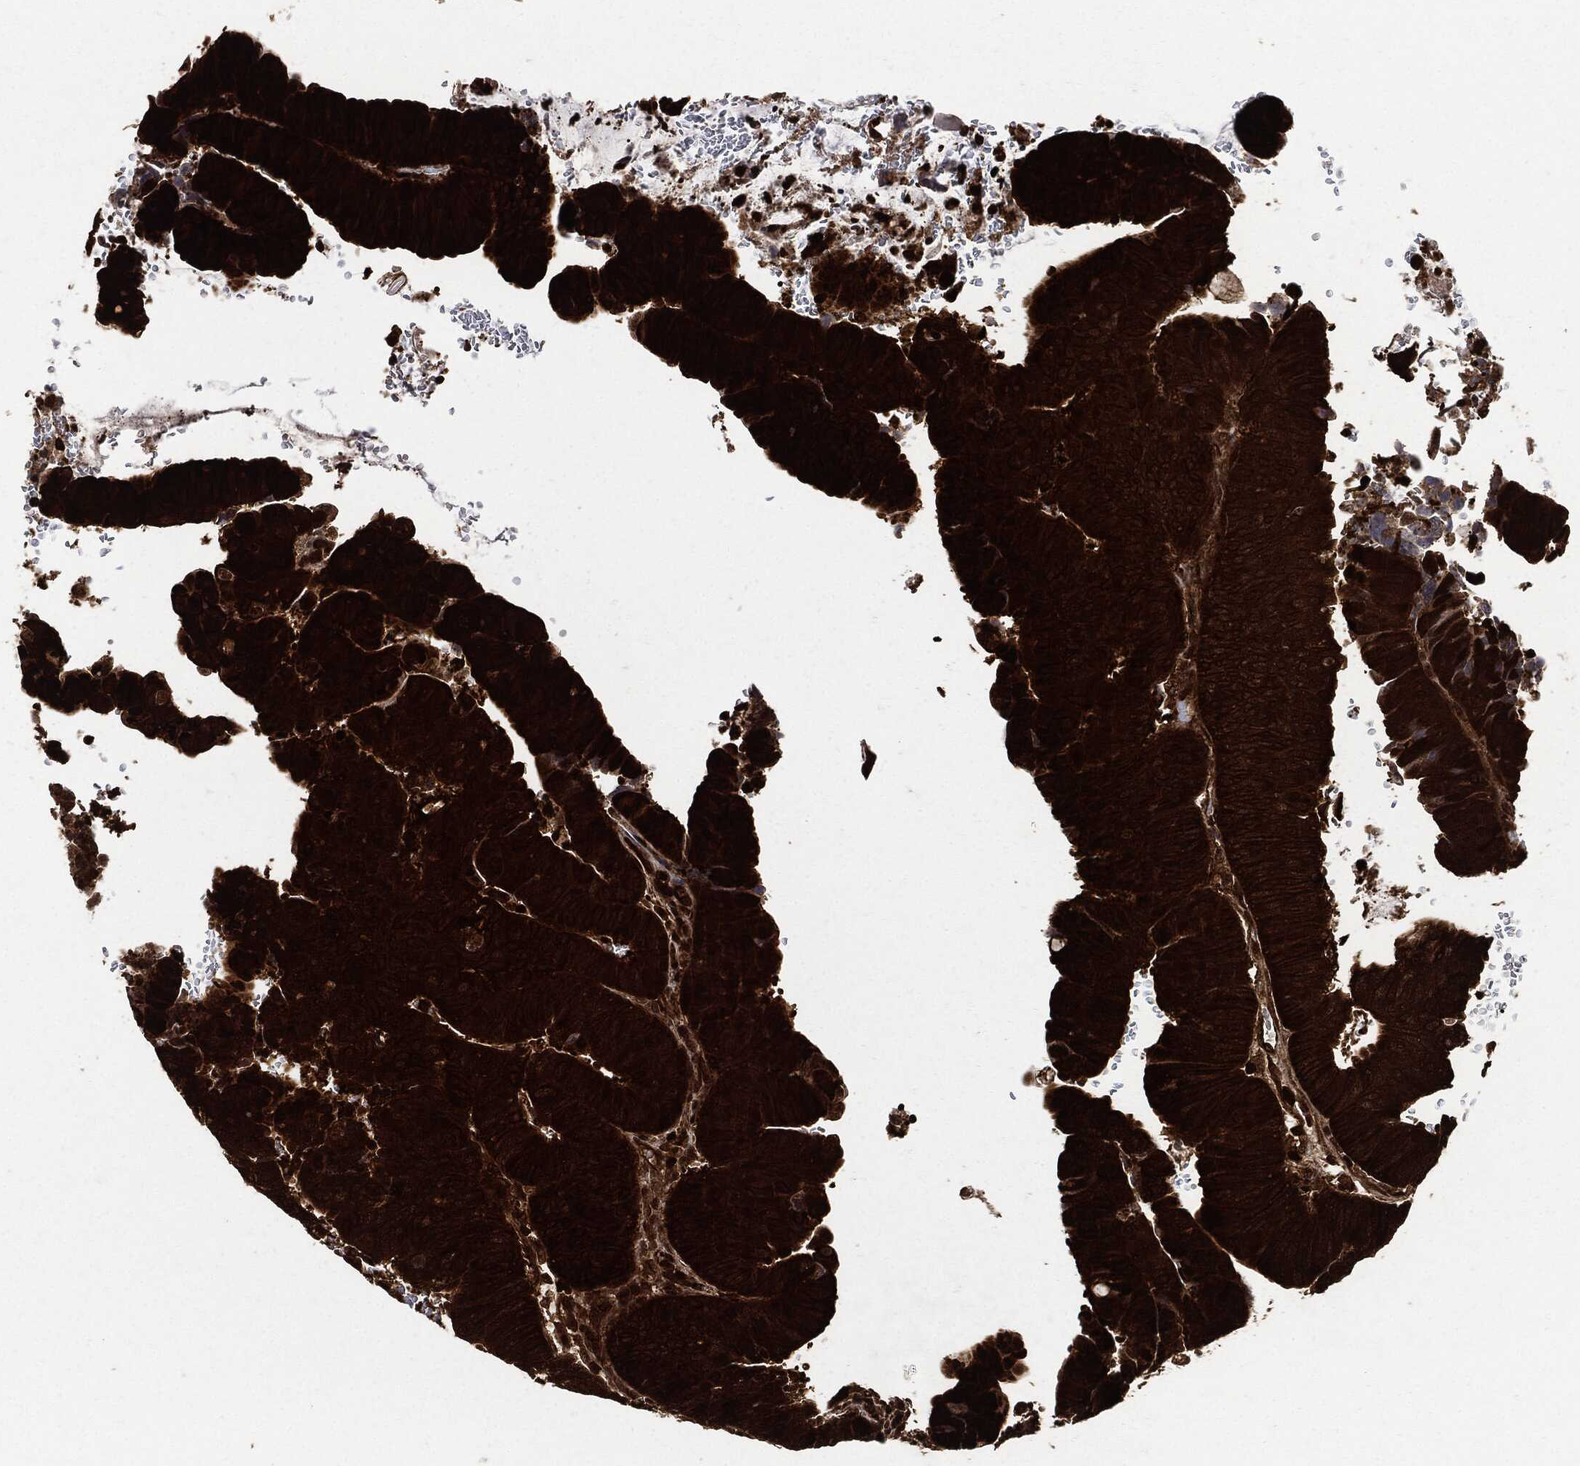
{"staining": {"intensity": "strong", "quantity": ">75%", "location": "cytoplasmic/membranous"}, "tissue": "colorectal cancer", "cell_type": "Tumor cells", "image_type": "cancer", "snomed": [{"axis": "morphology", "description": "Normal tissue, NOS"}, {"axis": "morphology", "description": "Adenocarcinoma, NOS"}, {"axis": "topography", "description": "Rectum"}], "caption": "Approximately >75% of tumor cells in human colorectal cancer (adenocarcinoma) show strong cytoplasmic/membranous protein staining as visualized by brown immunohistochemical staining.", "gene": "YWHAB", "patient": {"sex": "male", "age": 92}}